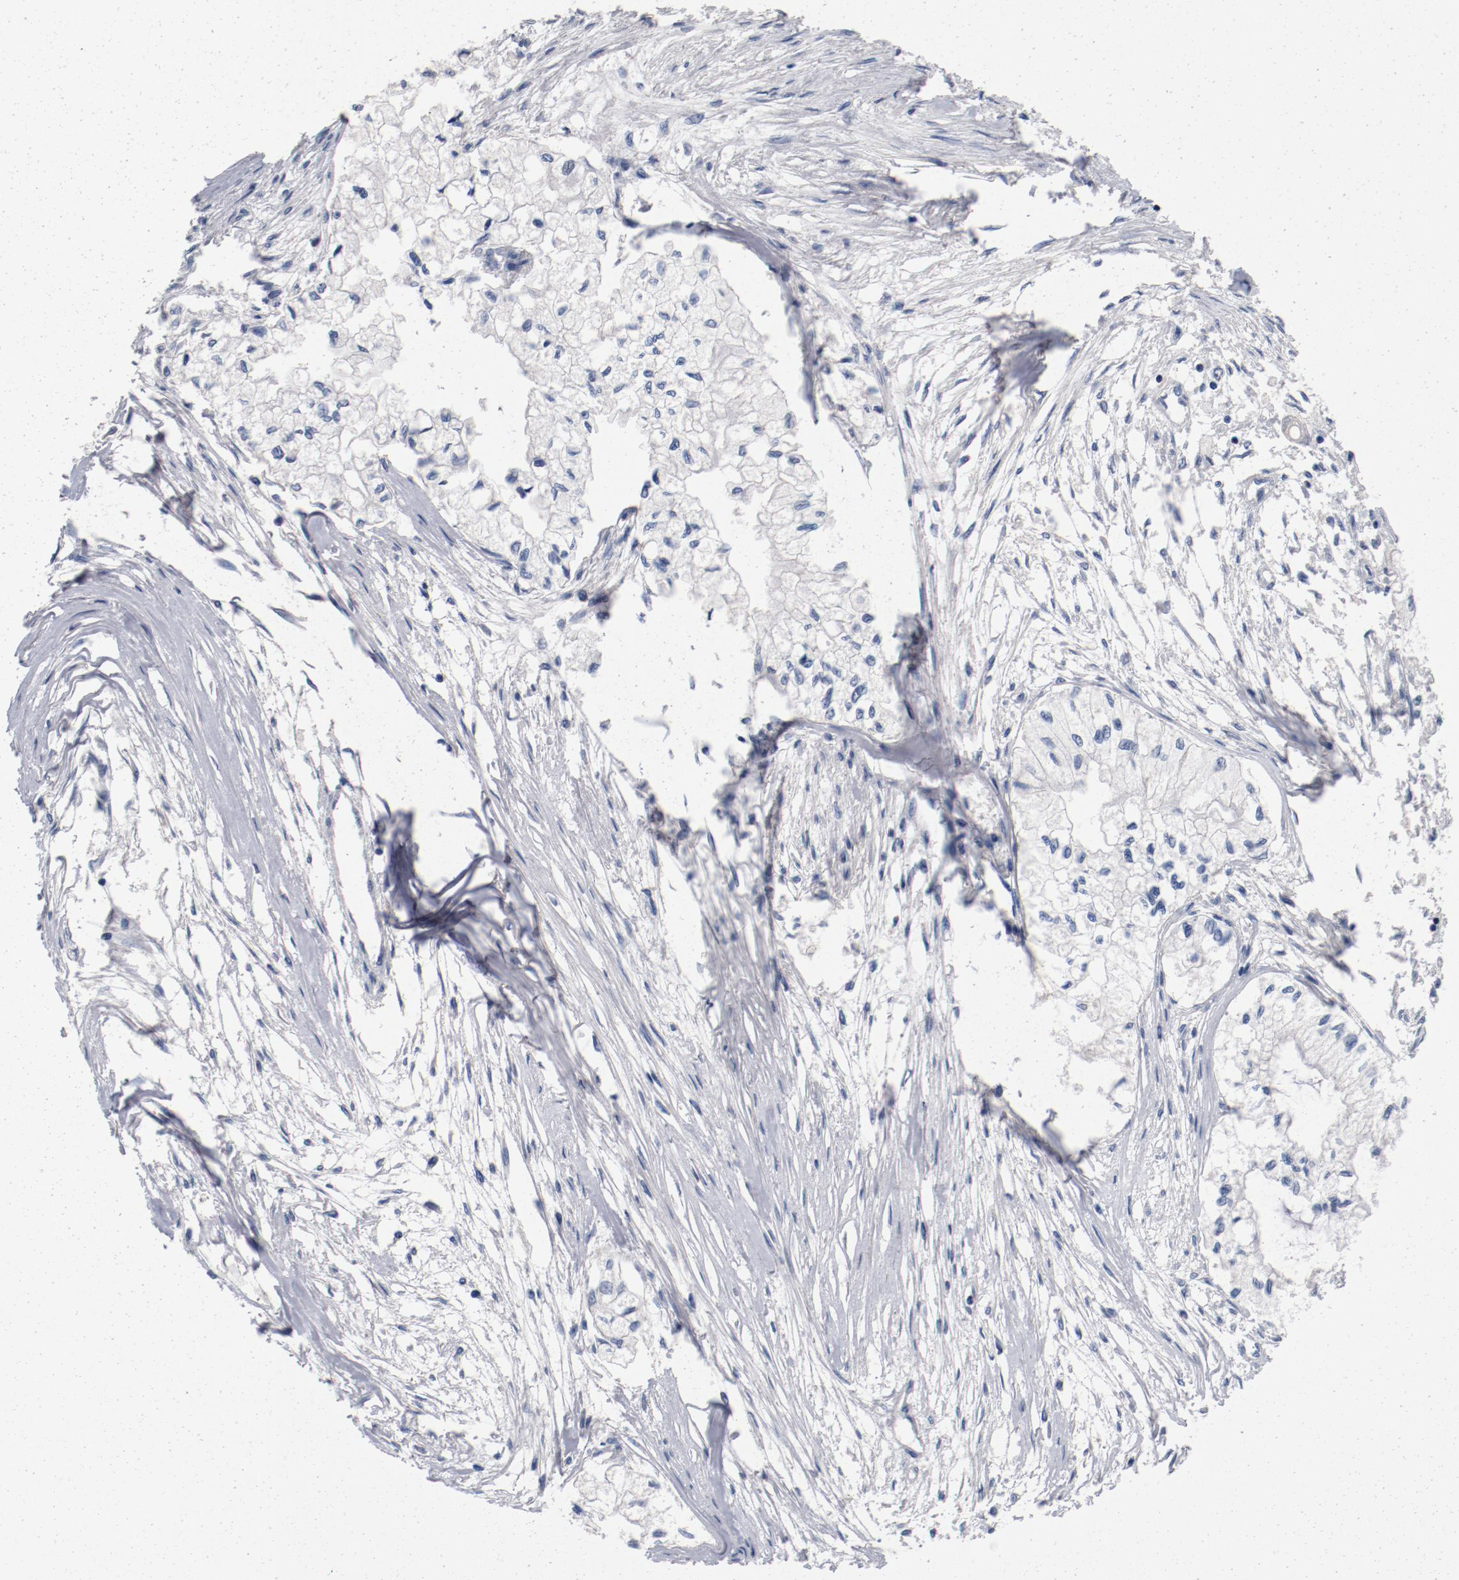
{"staining": {"intensity": "negative", "quantity": "none", "location": "none"}, "tissue": "pancreatic cancer", "cell_type": "Tumor cells", "image_type": "cancer", "snomed": [{"axis": "morphology", "description": "Adenocarcinoma, NOS"}, {"axis": "topography", "description": "Pancreas"}], "caption": "The immunohistochemistry (IHC) photomicrograph has no significant expression in tumor cells of adenocarcinoma (pancreatic) tissue.", "gene": "PIM1", "patient": {"sex": "male", "age": 79}}